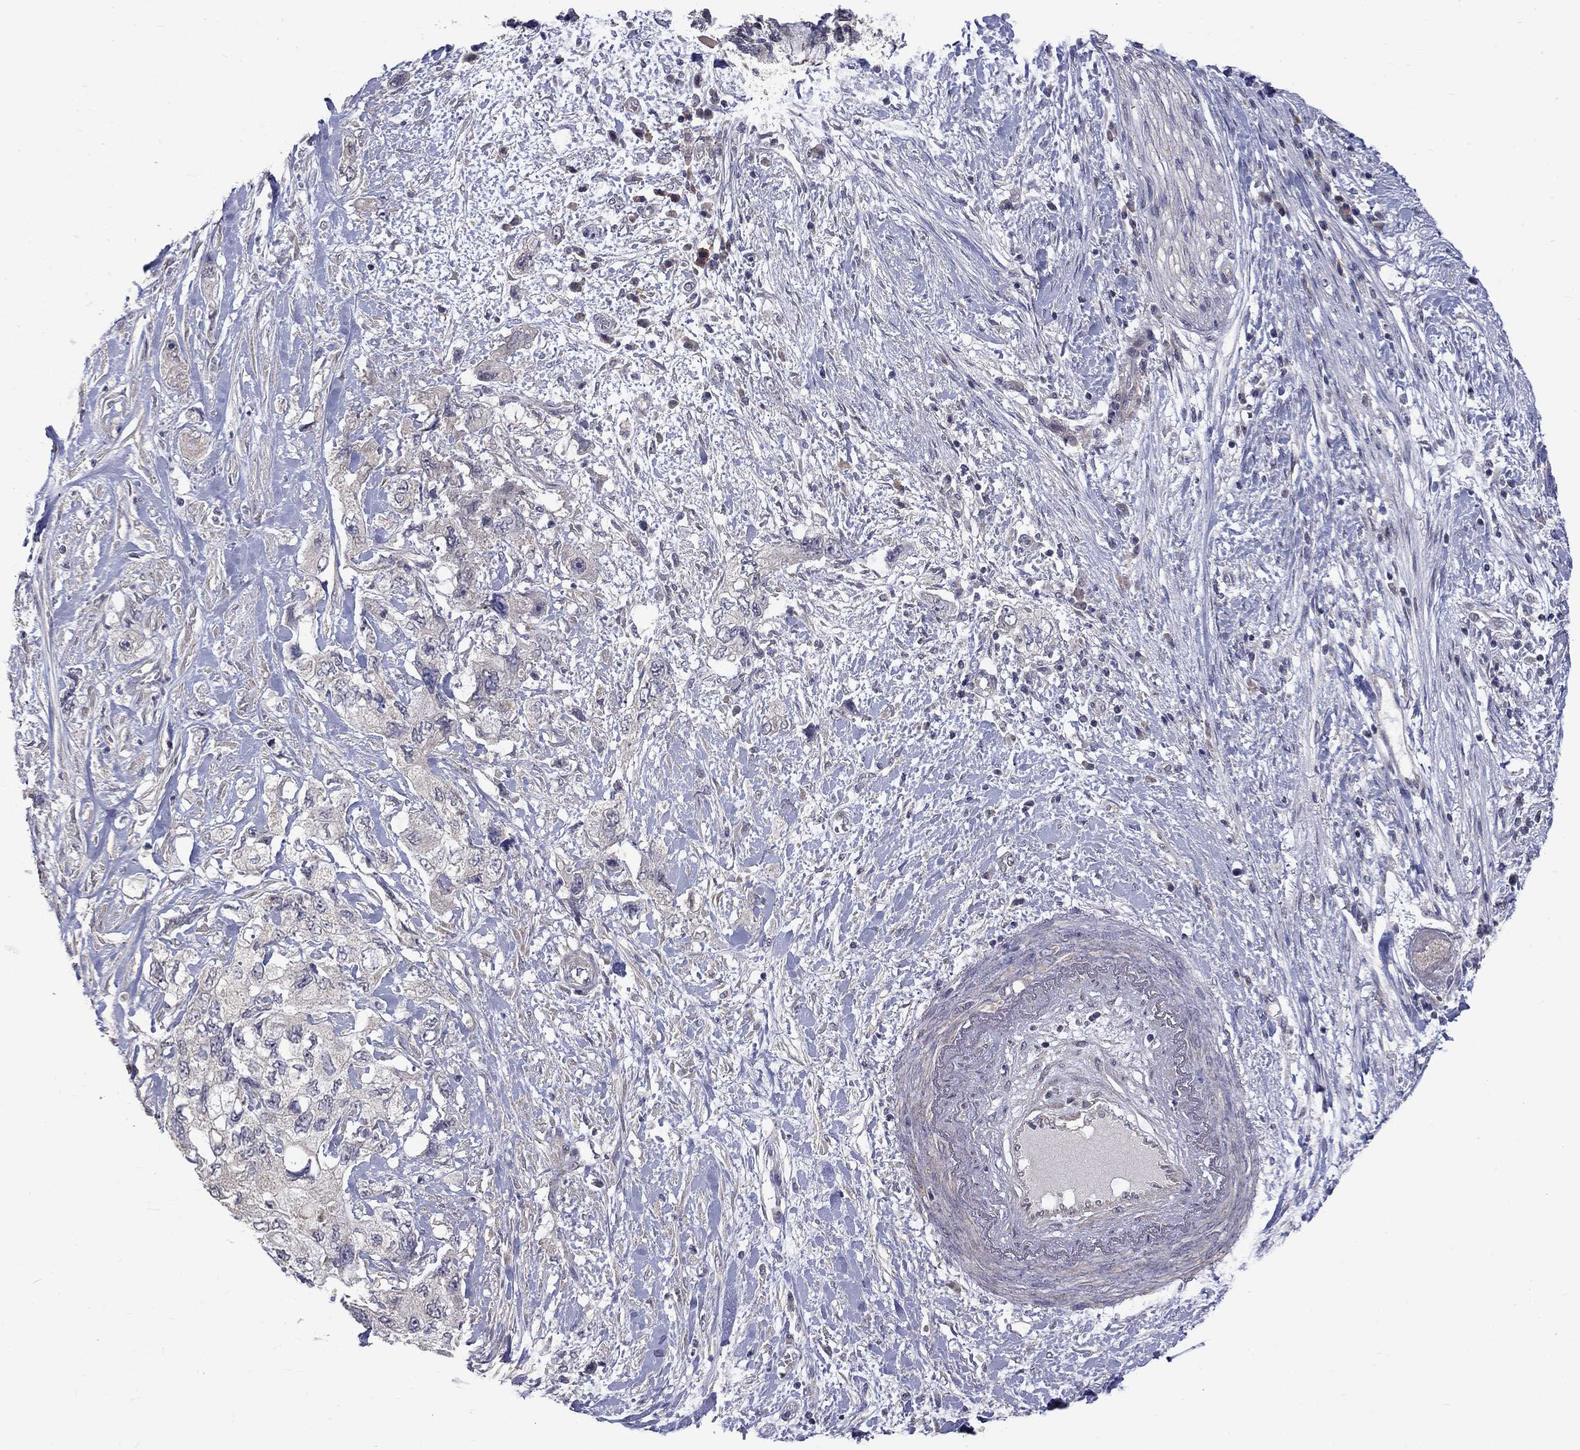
{"staining": {"intensity": "negative", "quantity": "none", "location": "none"}, "tissue": "pancreatic cancer", "cell_type": "Tumor cells", "image_type": "cancer", "snomed": [{"axis": "morphology", "description": "Adenocarcinoma, NOS"}, {"axis": "topography", "description": "Pancreas"}], "caption": "Human adenocarcinoma (pancreatic) stained for a protein using IHC displays no expression in tumor cells.", "gene": "SLC39A14", "patient": {"sex": "female", "age": 73}}